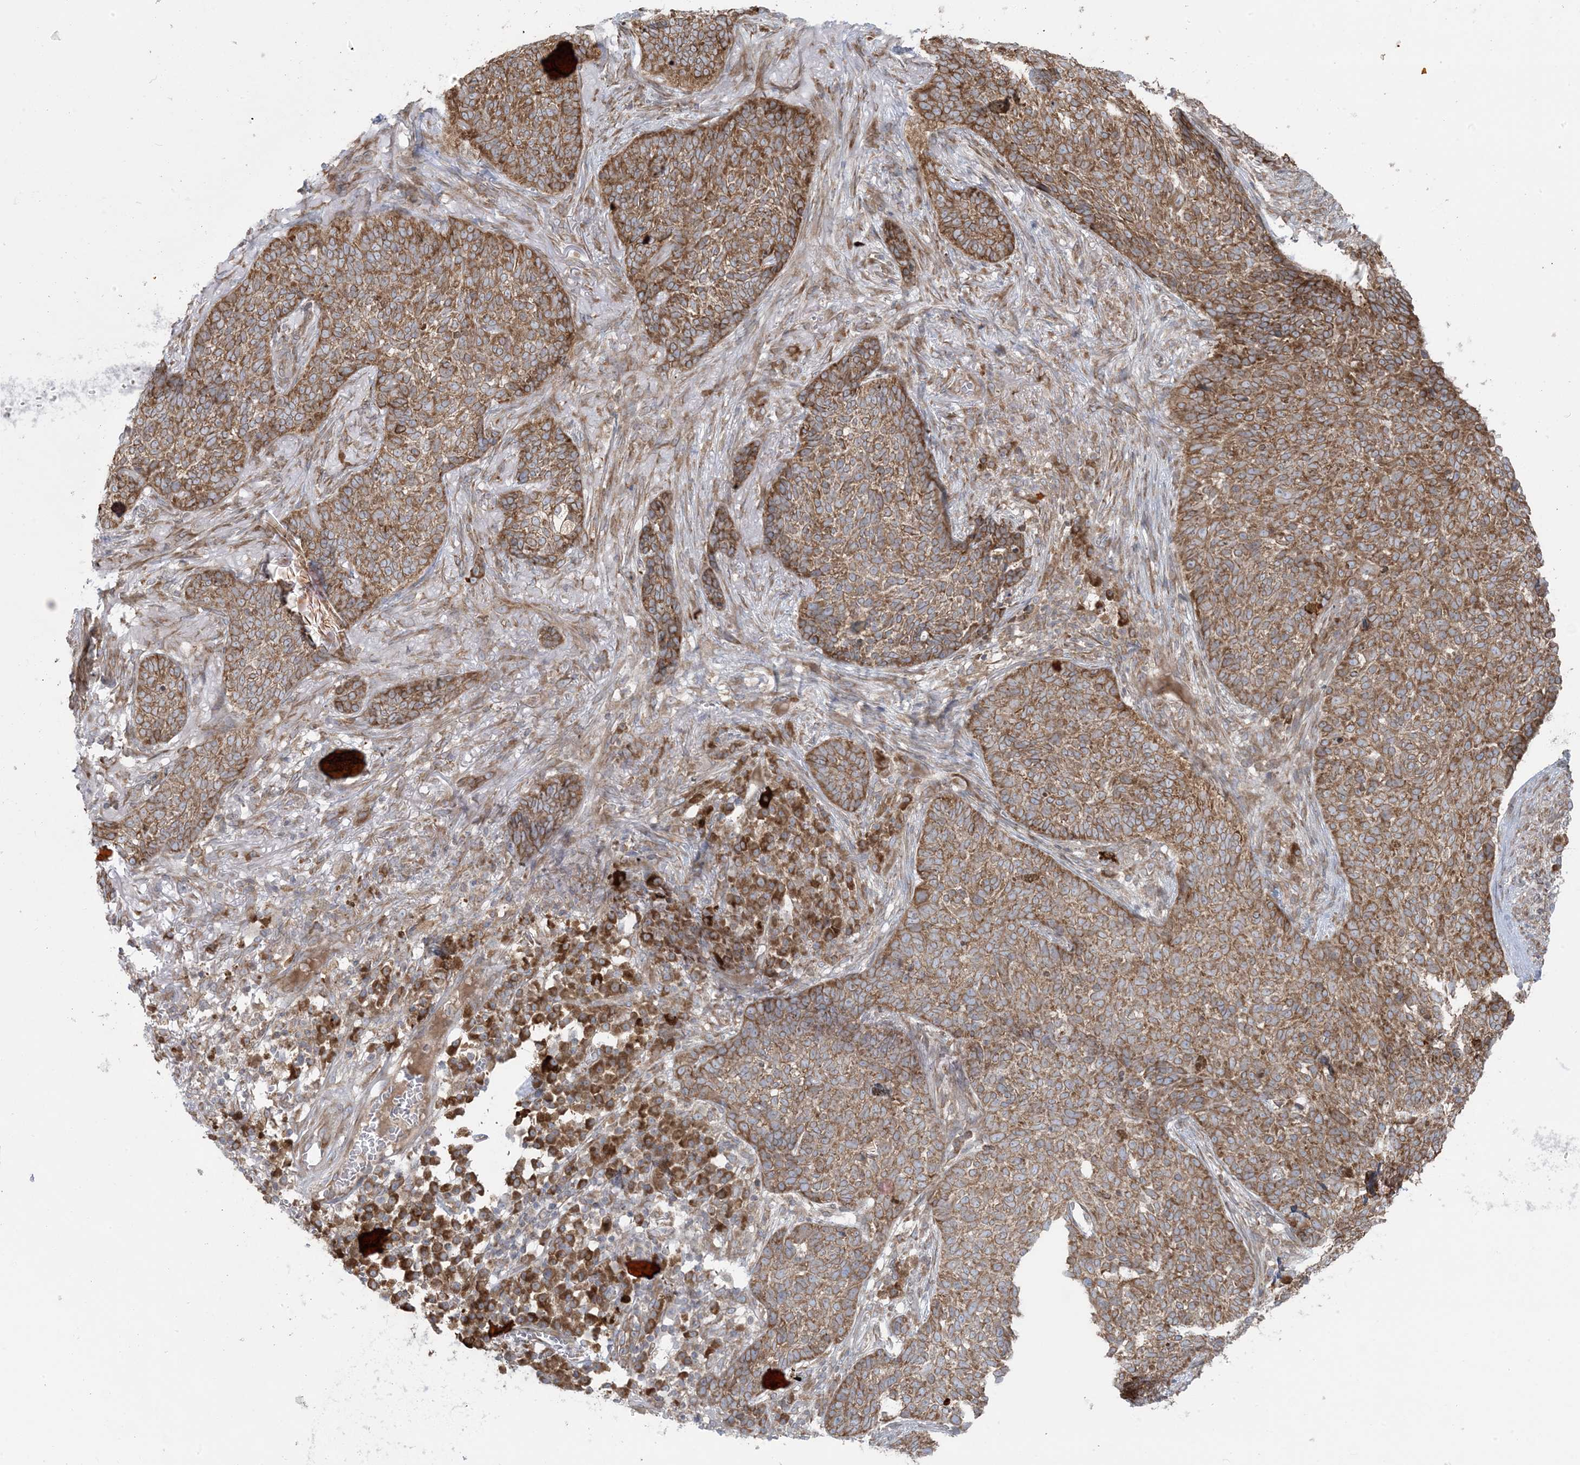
{"staining": {"intensity": "moderate", "quantity": ">75%", "location": "cytoplasmic/membranous"}, "tissue": "skin cancer", "cell_type": "Tumor cells", "image_type": "cancer", "snomed": [{"axis": "morphology", "description": "Basal cell carcinoma"}, {"axis": "topography", "description": "Skin"}], "caption": "A high-resolution photomicrograph shows IHC staining of skin cancer (basal cell carcinoma), which exhibits moderate cytoplasmic/membranous expression in approximately >75% of tumor cells.", "gene": "UBXN4", "patient": {"sex": "male", "age": 85}}